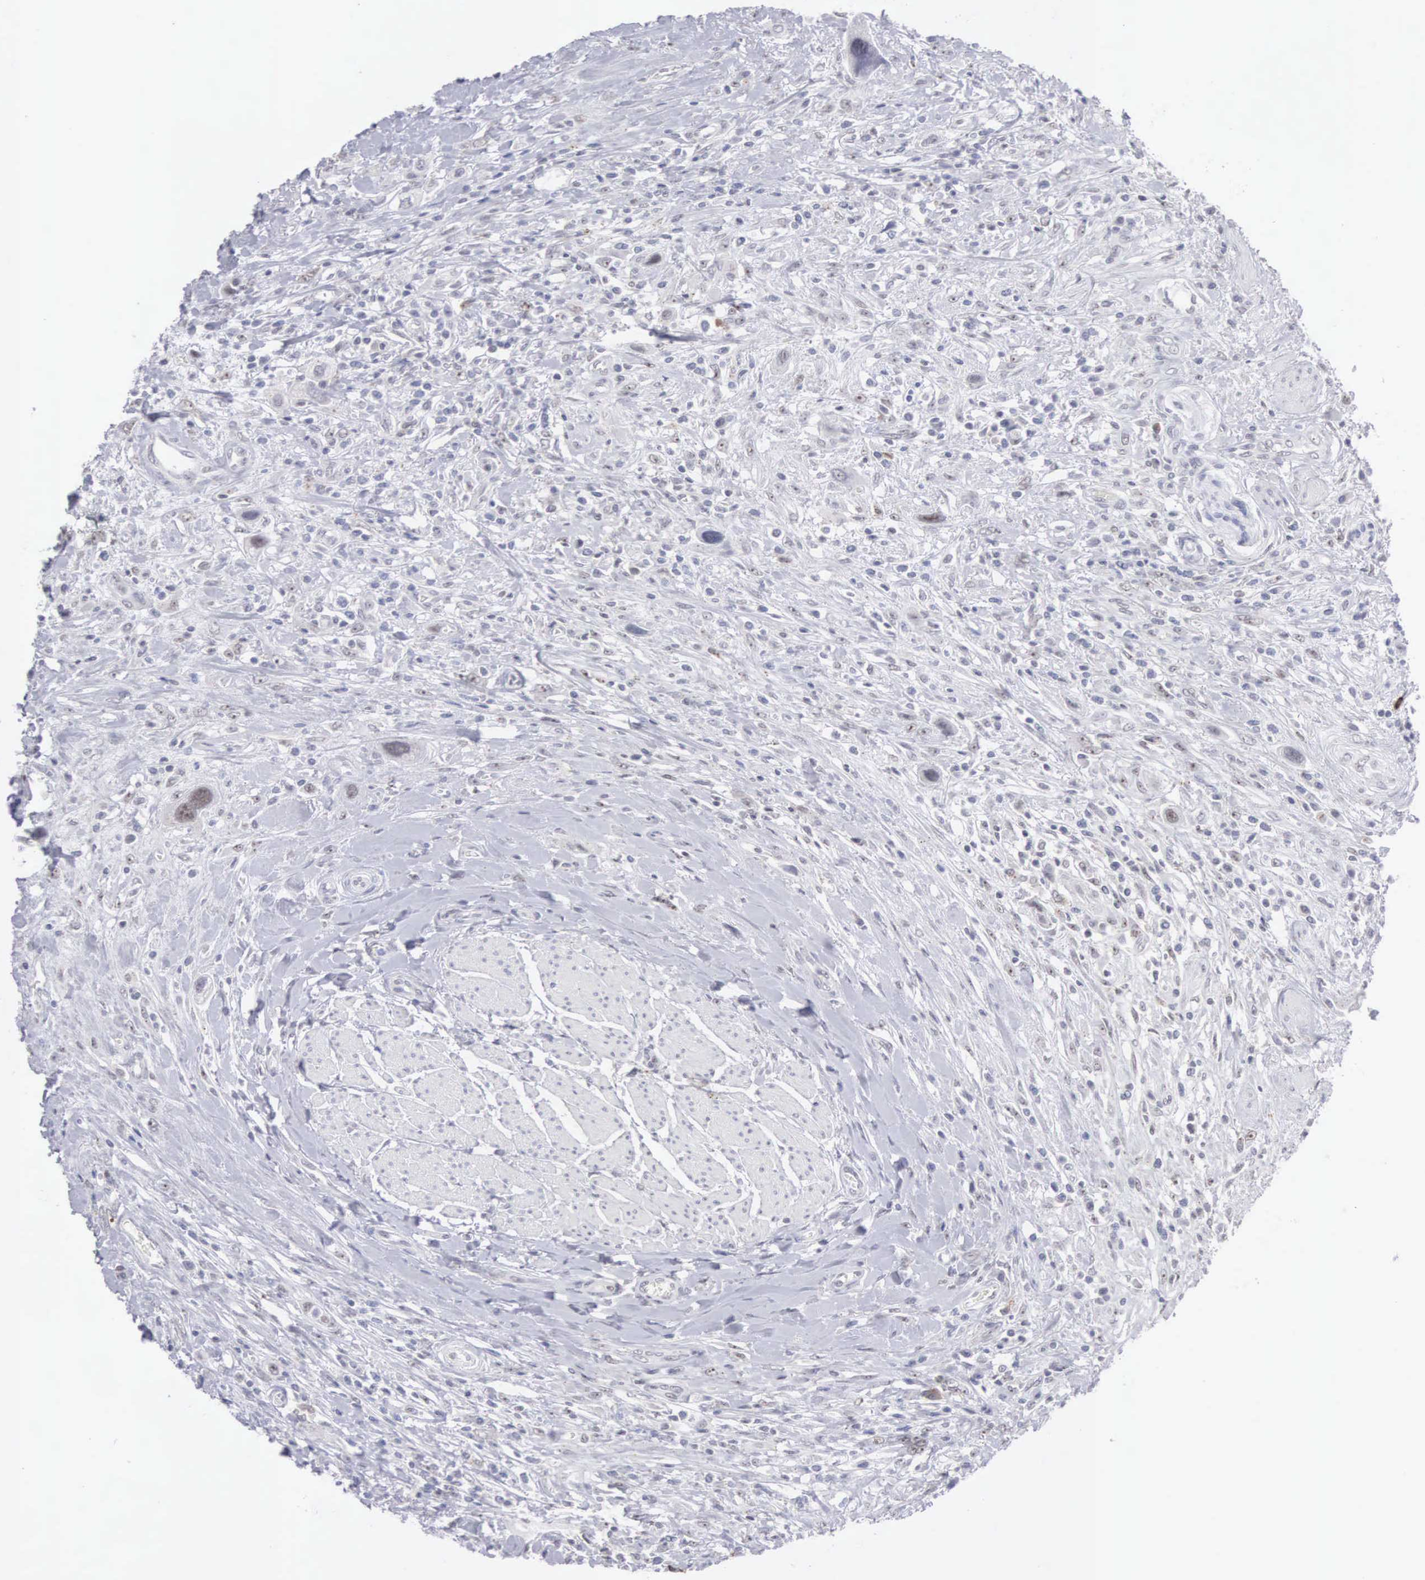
{"staining": {"intensity": "negative", "quantity": "none", "location": "none"}, "tissue": "urothelial cancer", "cell_type": "Tumor cells", "image_type": "cancer", "snomed": [{"axis": "morphology", "description": "Urothelial carcinoma, High grade"}, {"axis": "topography", "description": "Urinary bladder"}], "caption": "Urothelial carcinoma (high-grade) was stained to show a protein in brown. There is no significant positivity in tumor cells. (DAB (3,3'-diaminobenzidine) IHC visualized using brightfield microscopy, high magnification).", "gene": "MNAT1", "patient": {"sex": "male", "age": 50}}